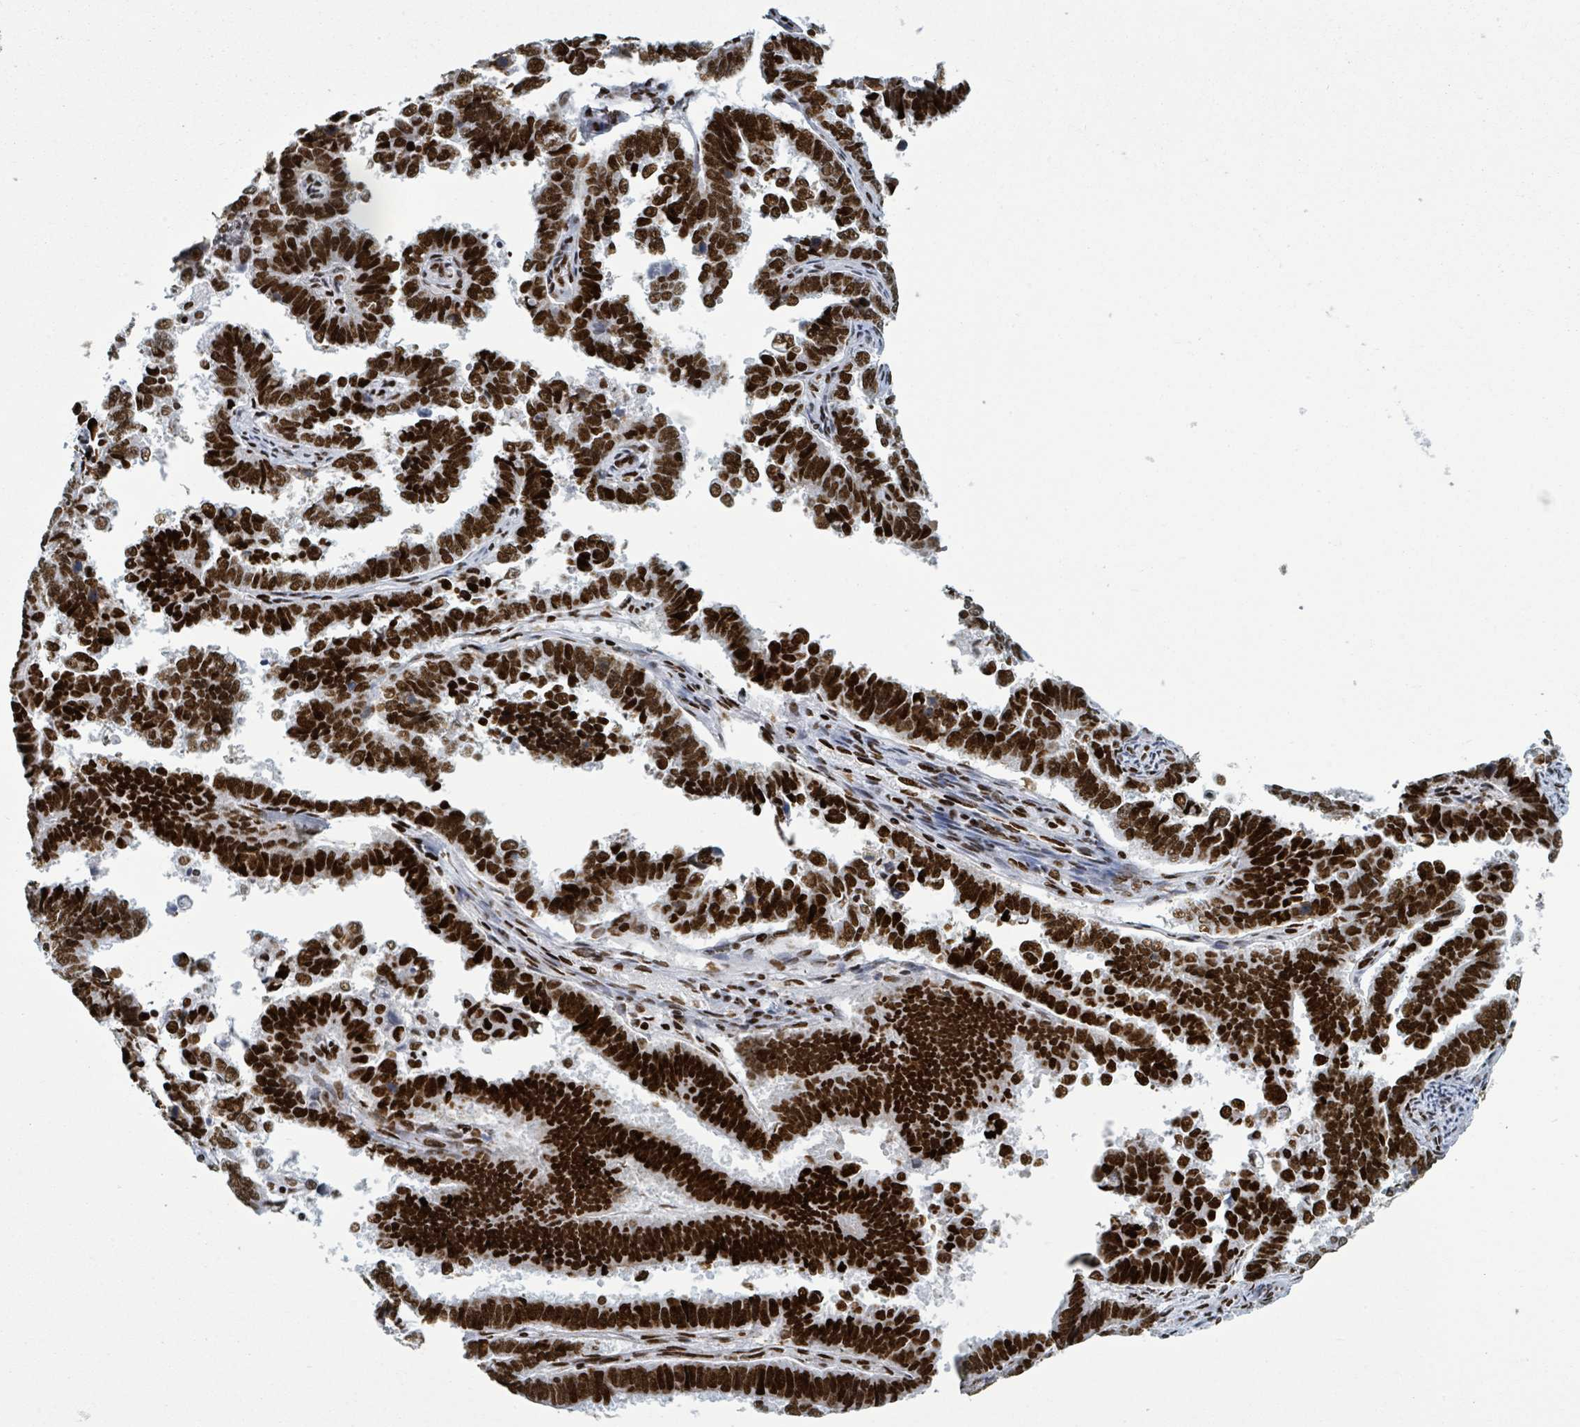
{"staining": {"intensity": "strong", "quantity": ">75%", "location": "nuclear"}, "tissue": "endometrial cancer", "cell_type": "Tumor cells", "image_type": "cancer", "snomed": [{"axis": "morphology", "description": "Adenocarcinoma, NOS"}, {"axis": "topography", "description": "Endometrium"}], "caption": "This image shows endometrial cancer (adenocarcinoma) stained with immunohistochemistry to label a protein in brown. The nuclear of tumor cells show strong positivity for the protein. Nuclei are counter-stained blue.", "gene": "DHX16", "patient": {"sex": "female", "age": 75}}